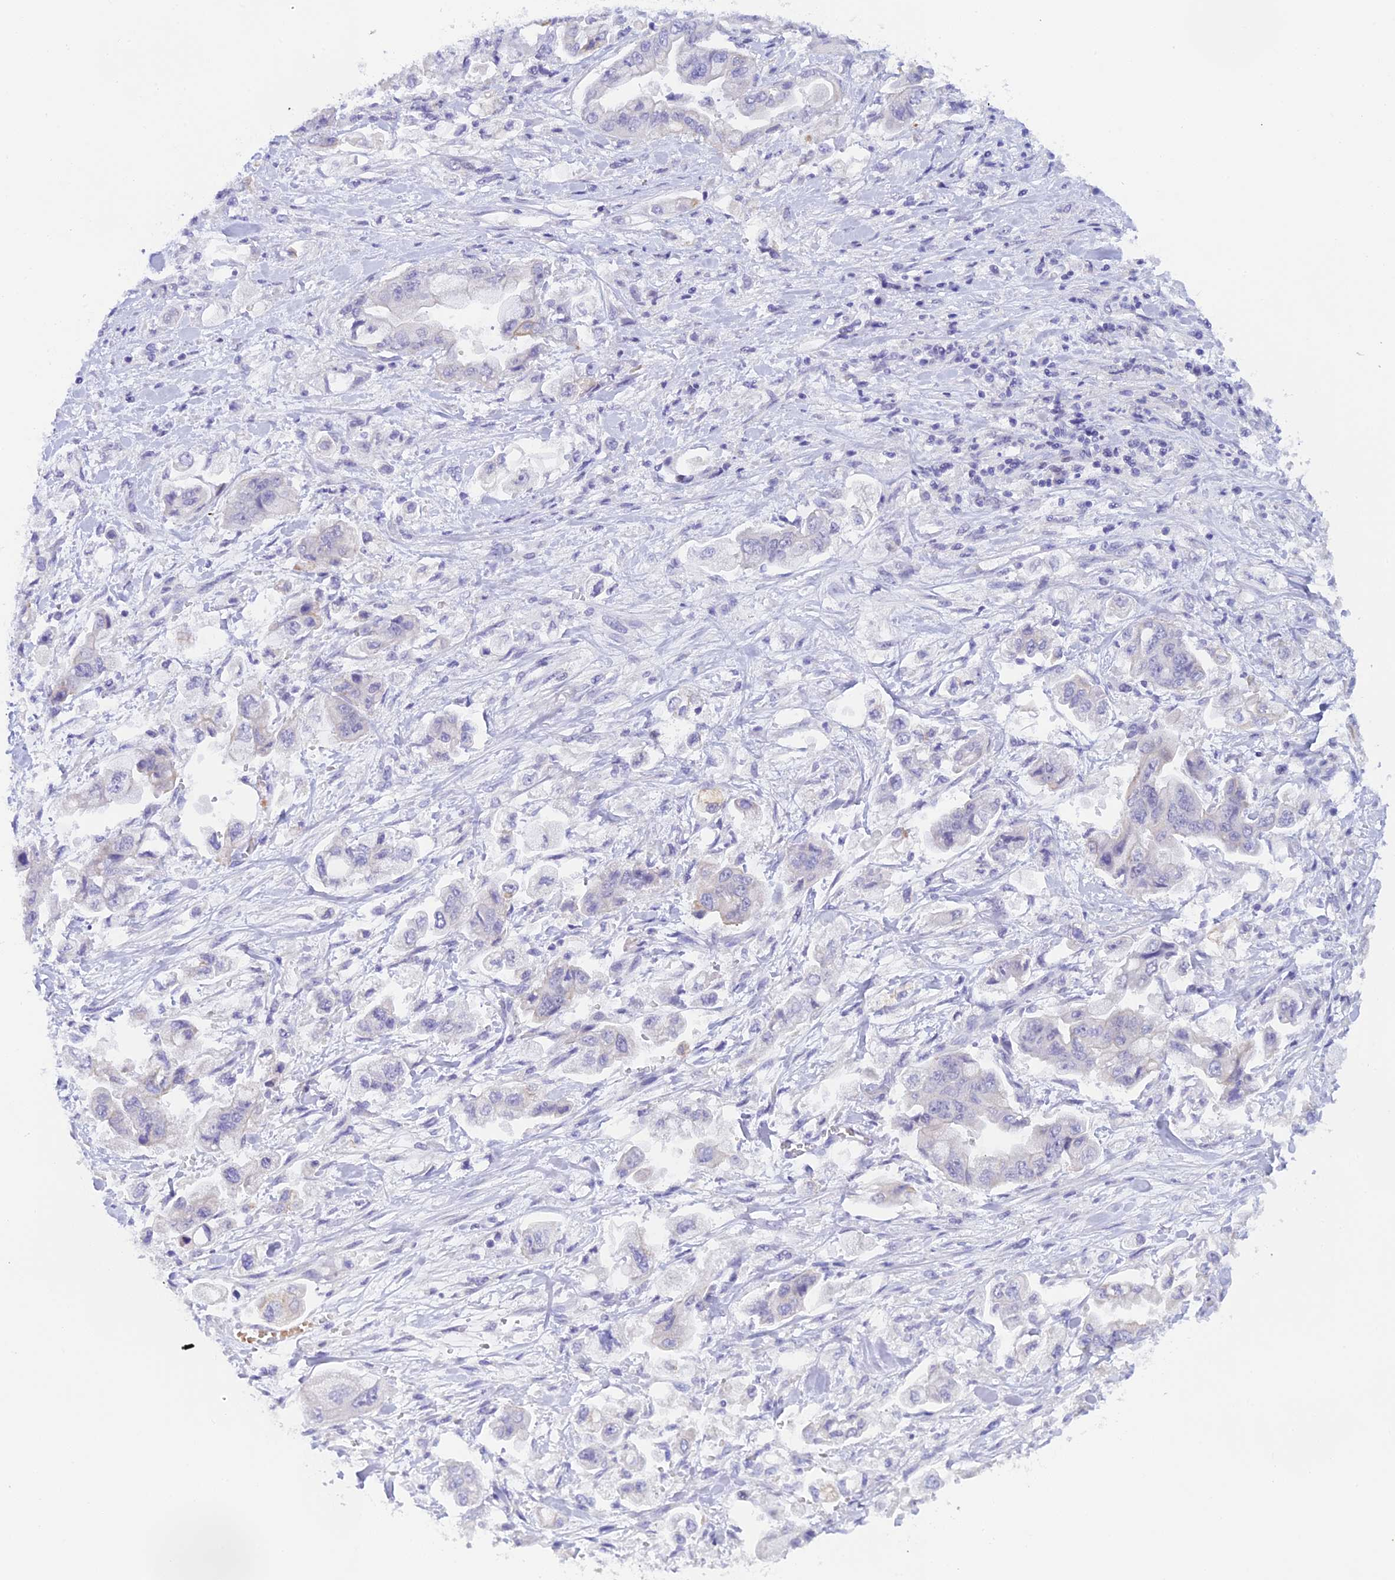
{"staining": {"intensity": "negative", "quantity": "none", "location": "none"}, "tissue": "stomach cancer", "cell_type": "Tumor cells", "image_type": "cancer", "snomed": [{"axis": "morphology", "description": "Adenocarcinoma, NOS"}, {"axis": "topography", "description": "Stomach"}], "caption": "Tumor cells show no significant expression in stomach cancer (adenocarcinoma).", "gene": "RASGEF1B", "patient": {"sex": "male", "age": 62}}